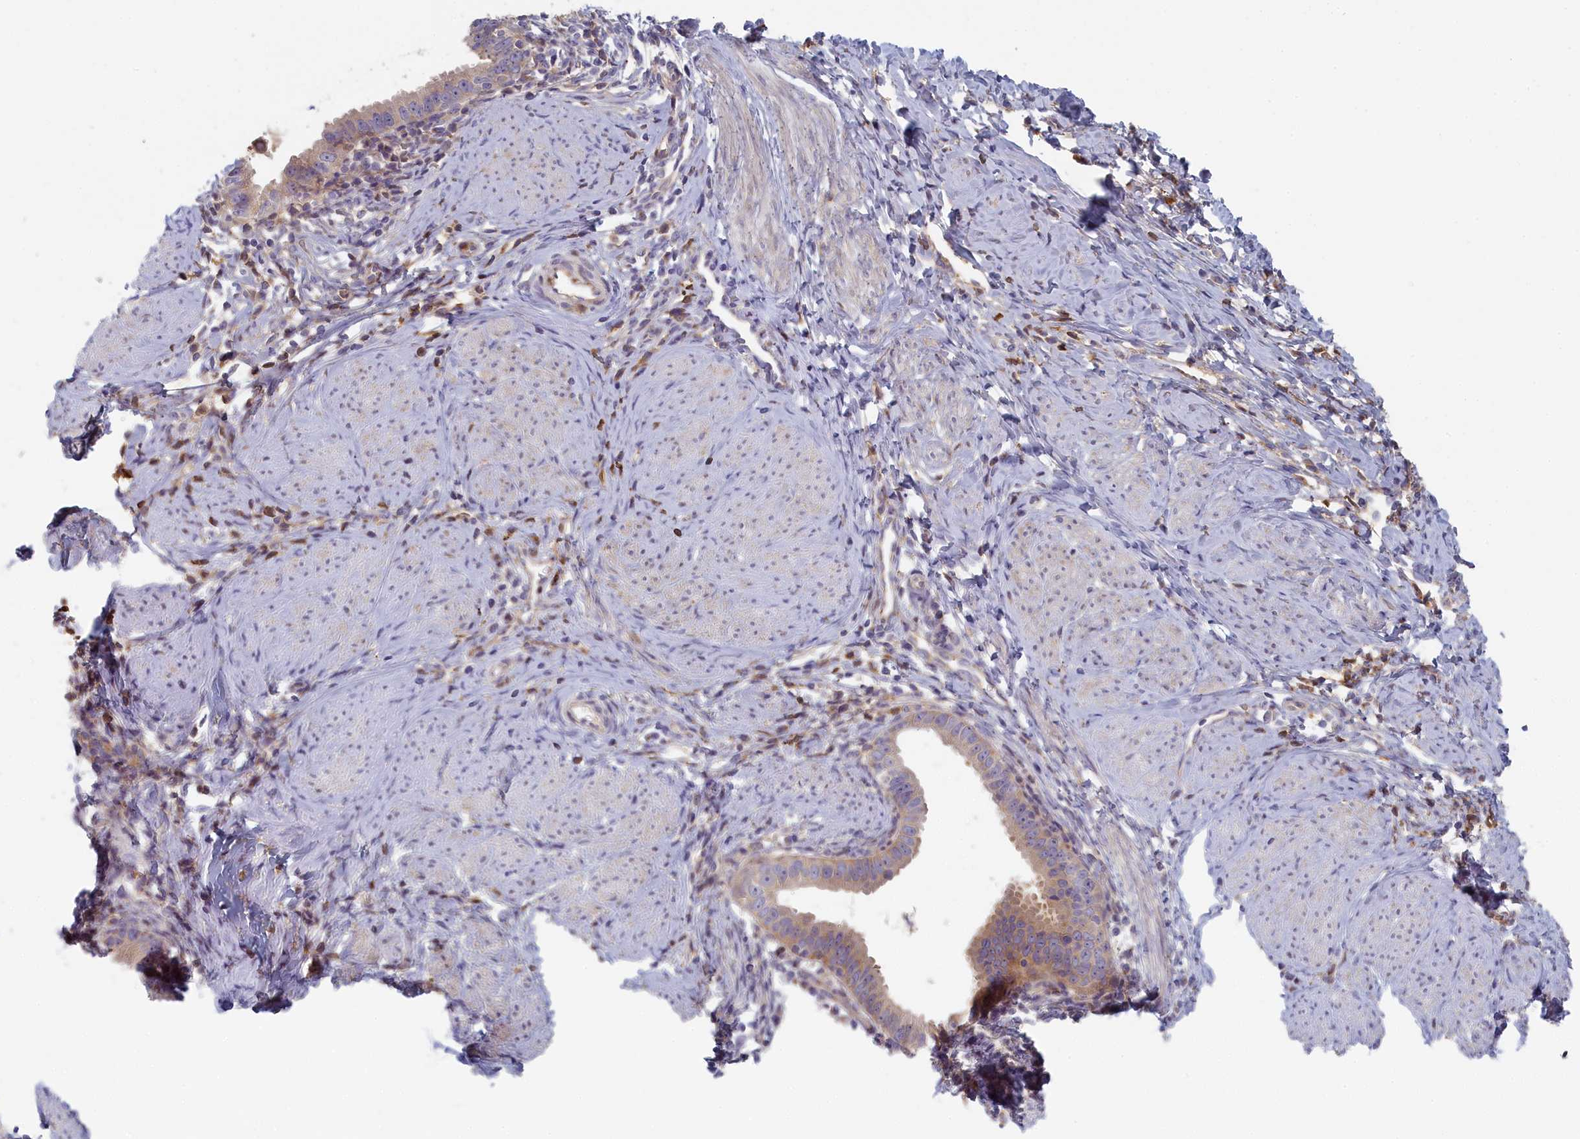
{"staining": {"intensity": "weak", "quantity": "25%-75%", "location": "cytoplasmic/membranous"}, "tissue": "cervical cancer", "cell_type": "Tumor cells", "image_type": "cancer", "snomed": [{"axis": "morphology", "description": "Adenocarcinoma, NOS"}, {"axis": "topography", "description": "Cervix"}], "caption": "IHC (DAB (3,3'-diaminobenzidine)) staining of human cervical adenocarcinoma reveals weak cytoplasmic/membranous protein positivity in approximately 25%-75% of tumor cells. The staining was performed using DAB, with brown indicating positive protein expression. Nuclei are stained blue with hematoxylin.", "gene": "STX16", "patient": {"sex": "female", "age": 36}}